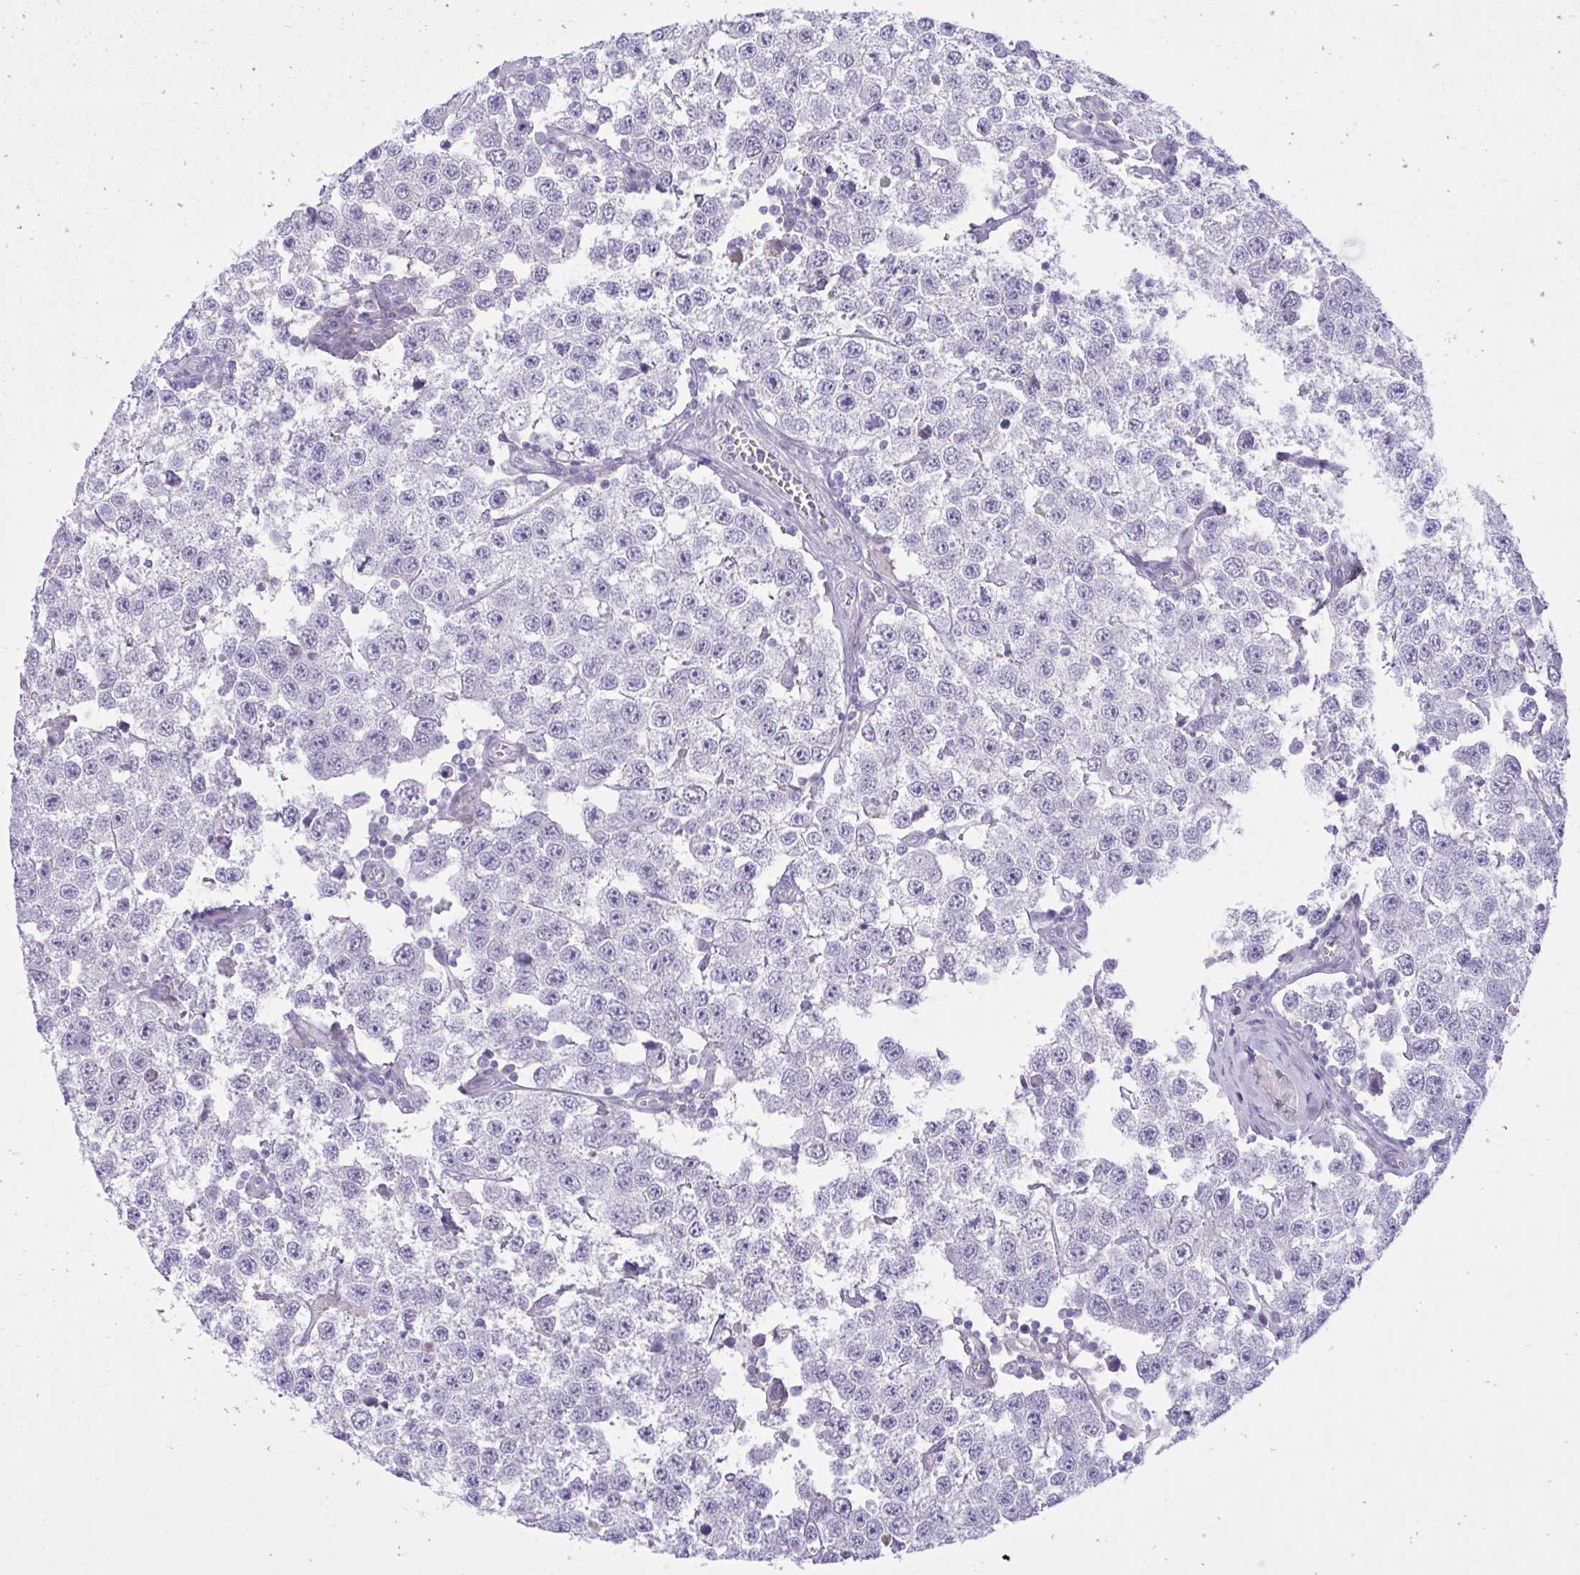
{"staining": {"intensity": "negative", "quantity": "none", "location": "none"}, "tissue": "testis cancer", "cell_type": "Tumor cells", "image_type": "cancer", "snomed": [{"axis": "morphology", "description": "Seminoma, NOS"}, {"axis": "topography", "description": "Testis"}], "caption": "DAB (3,3'-diaminobenzidine) immunohistochemical staining of human testis seminoma exhibits no significant staining in tumor cells.", "gene": "MED9", "patient": {"sex": "male", "age": 34}}